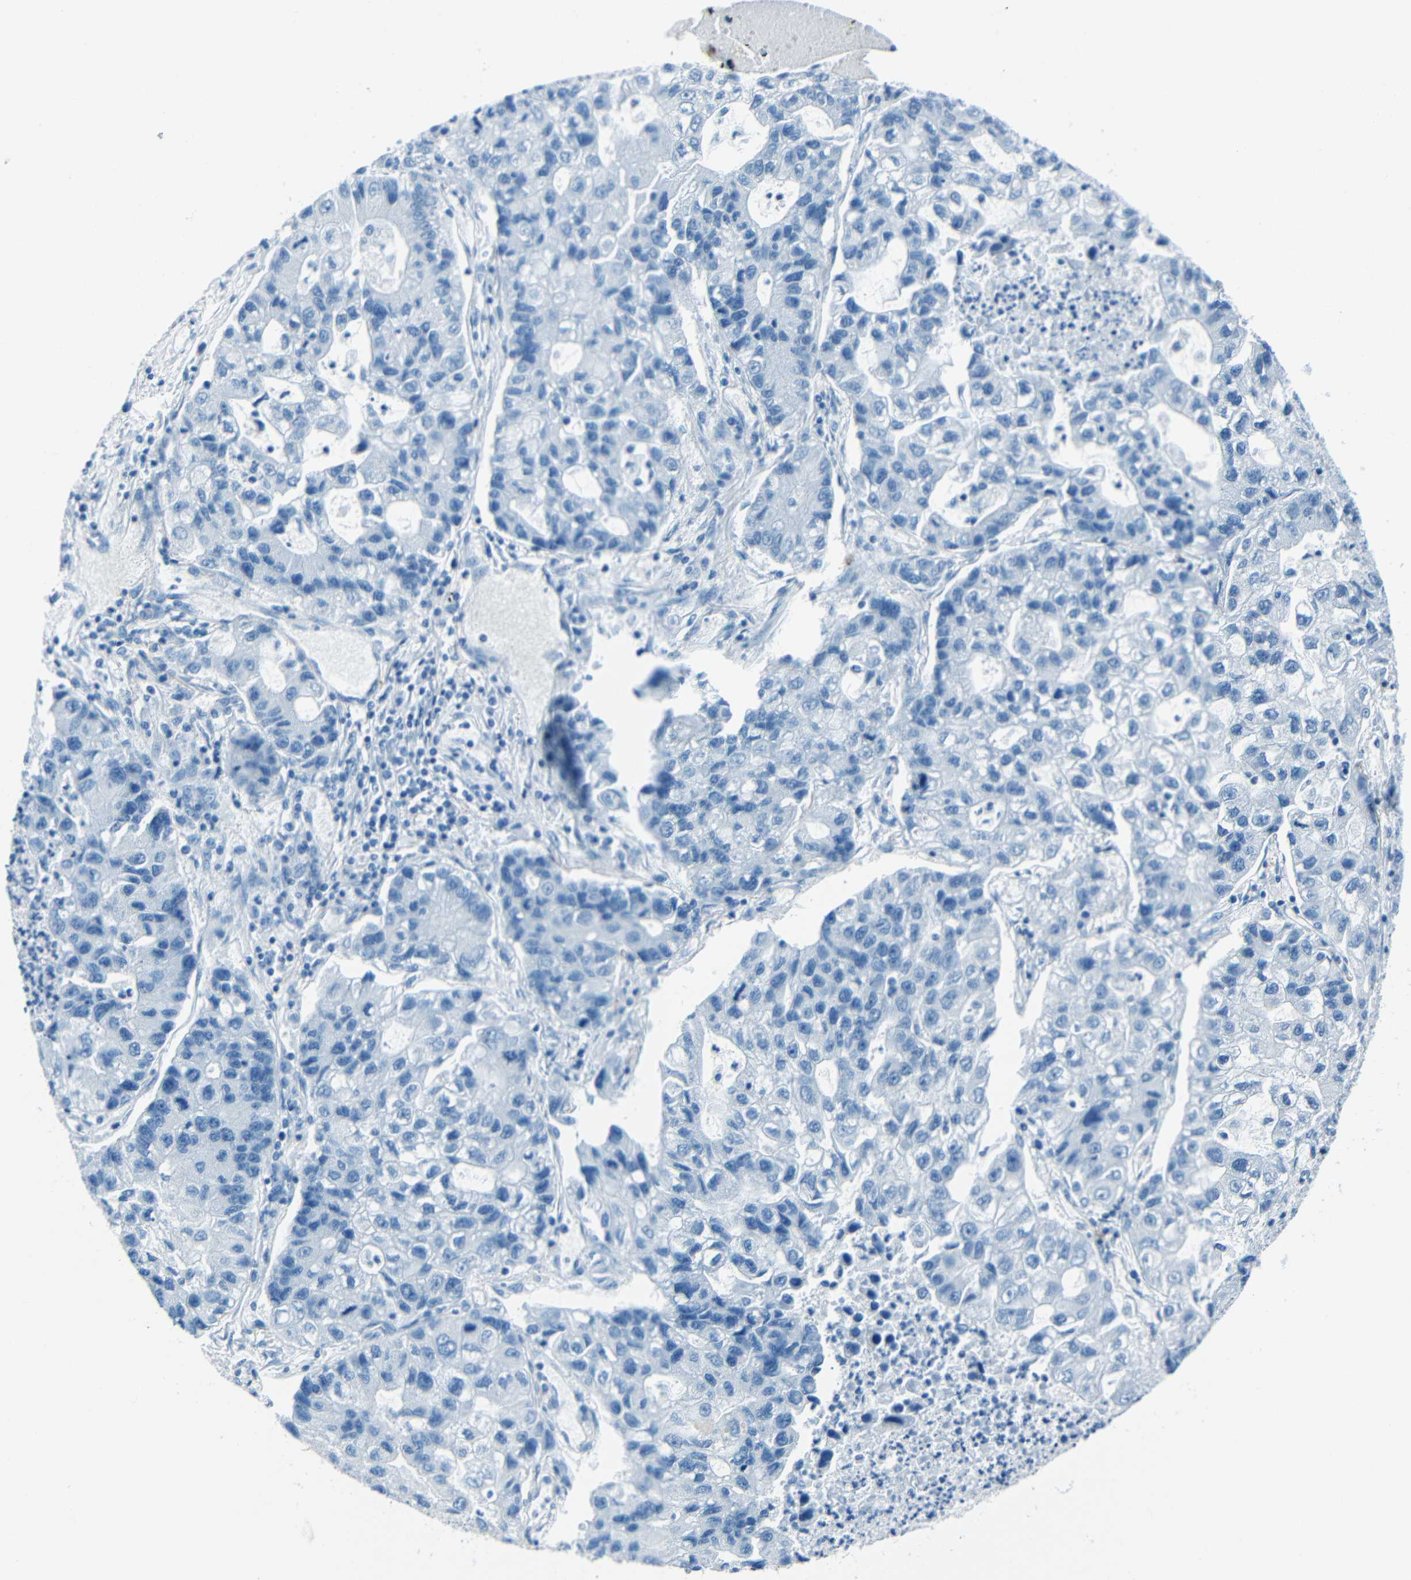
{"staining": {"intensity": "negative", "quantity": "none", "location": "none"}, "tissue": "lung cancer", "cell_type": "Tumor cells", "image_type": "cancer", "snomed": [{"axis": "morphology", "description": "Adenocarcinoma, NOS"}, {"axis": "topography", "description": "Lung"}], "caption": "High power microscopy image of an immunohistochemistry micrograph of lung adenocarcinoma, revealing no significant staining in tumor cells.", "gene": "FBN2", "patient": {"sex": "female", "age": 51}}